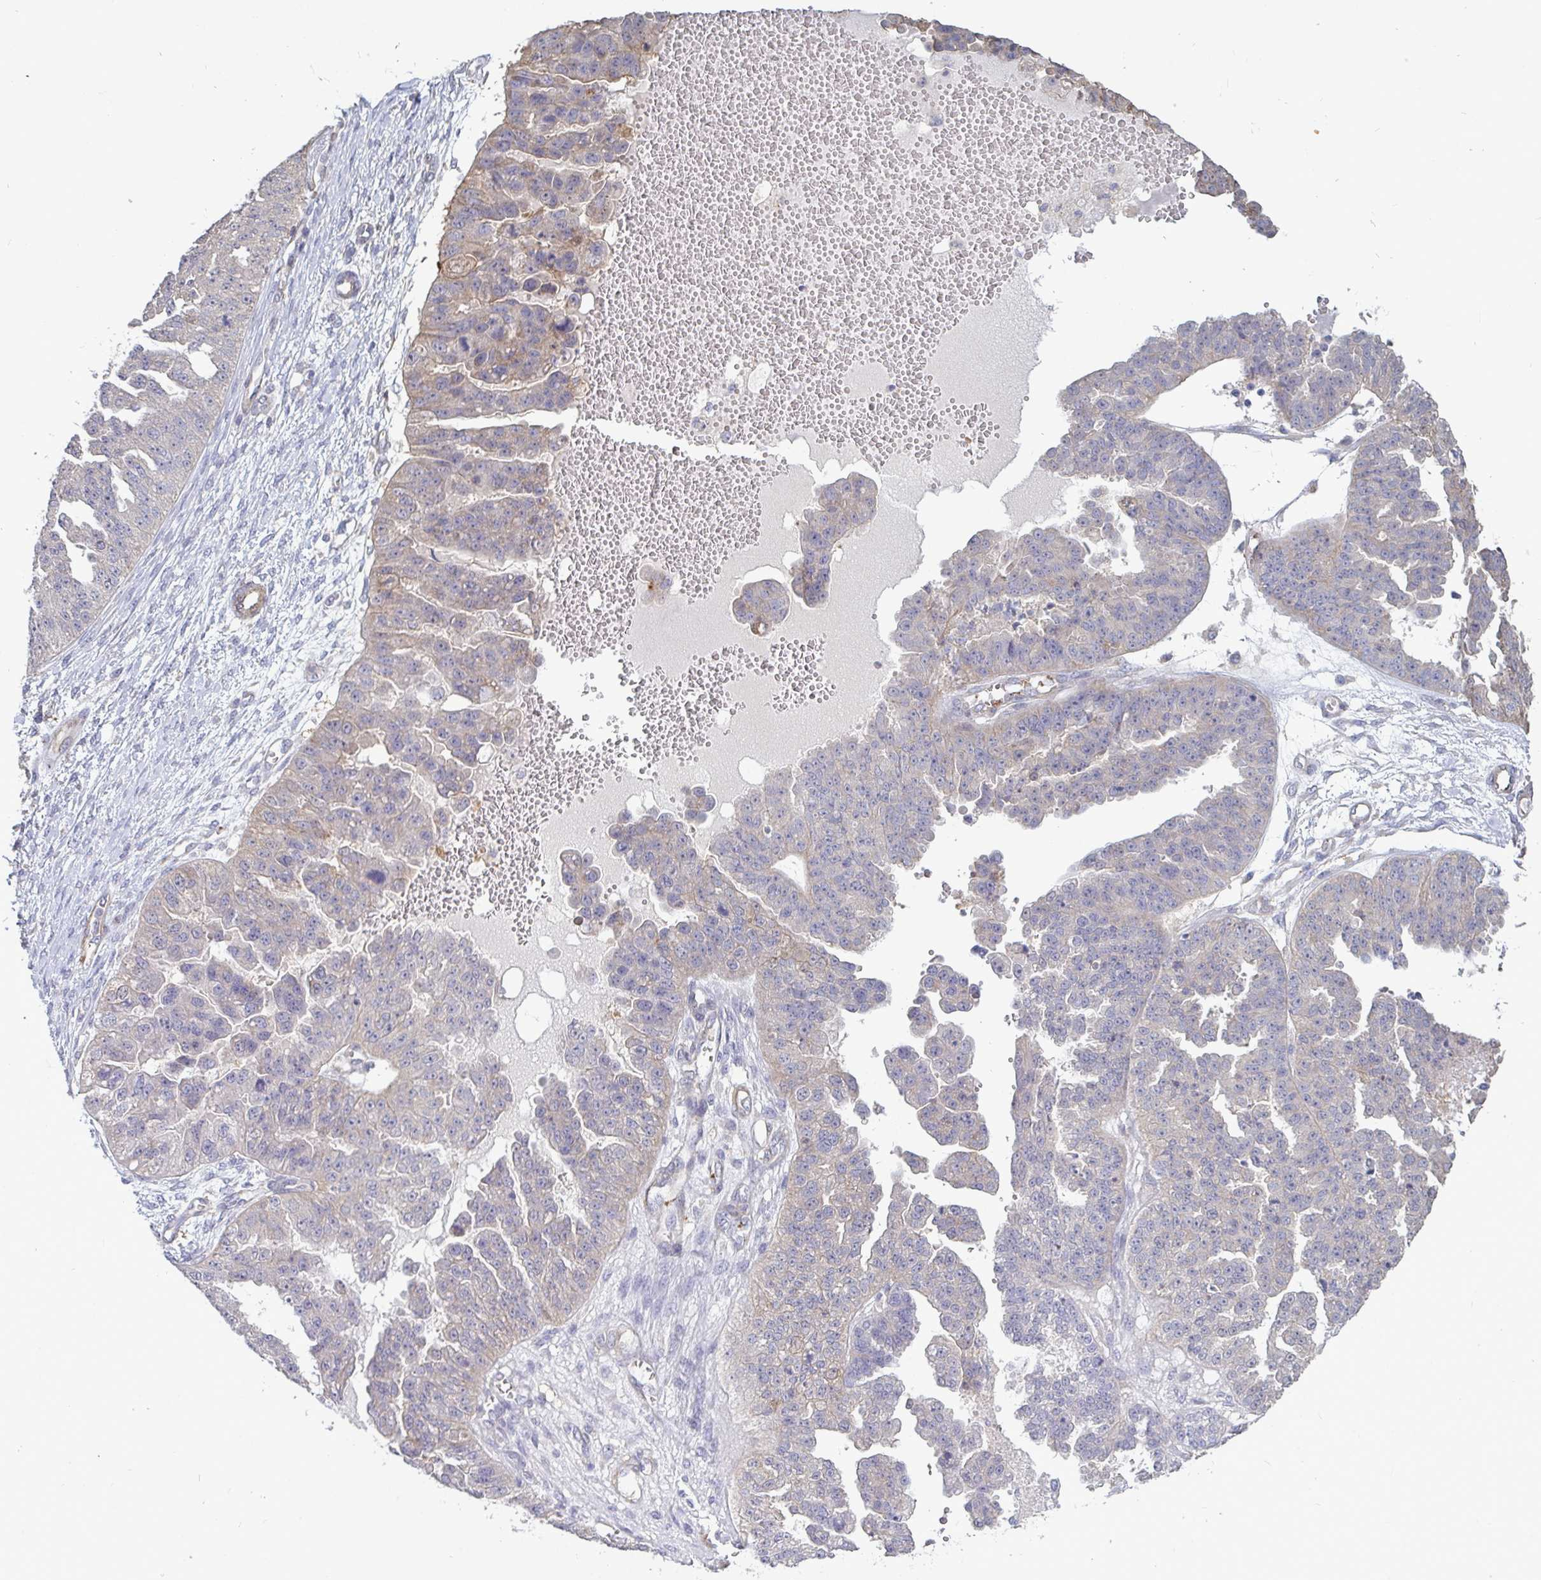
{"staining": {"intensity": "negative", "quantity": "none", "location": "none"}, "tissue": "ovarian cancer", "cell_type": "Tumor cells", "image_type": "cancer", "snomed": [{"axis": "morphology", "description": "Cystadenocarcinoma, serous, NOS"}, {"axis": "topography", "description": "Ovary"}], "caption": "A micrograph of human ovarian serous cystadenocarcinoma is negative for staining in tumor cells.", "gene": "ISCU", "patient": {"sex": "female", "age": 58}}